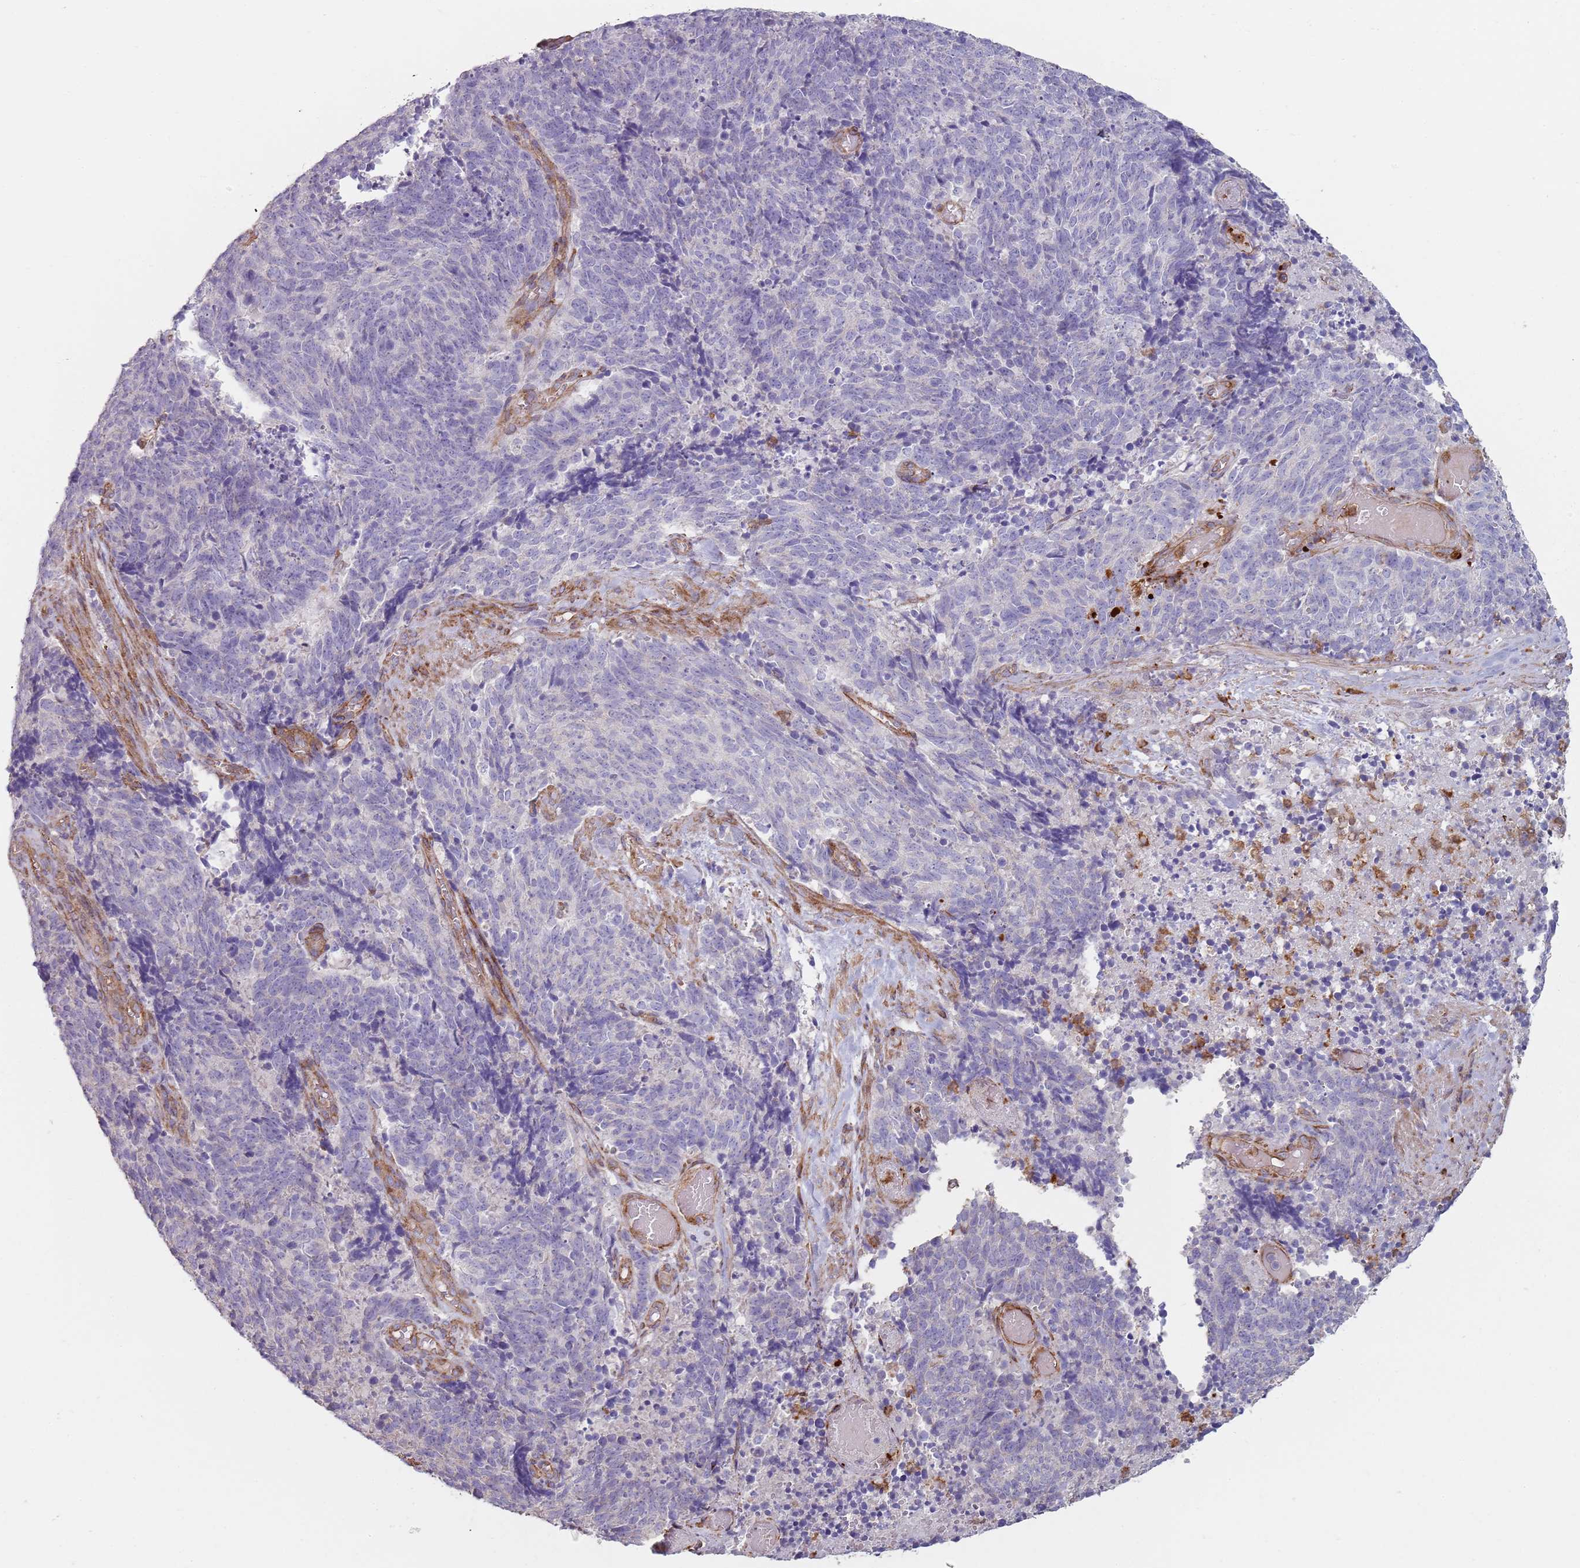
{"staining": {"intensity": "negative", "quantity": "none", "location": "none"}, "tissue": "cervical cancer", "cell_type": "Tumor cells", "image_type": "cancer", "snomed": [{"axis": "morphology", "description": "Squamous cell carcinoma, NOS"}, {"axis": "topography", "description": "Cervix"}], "caption": "IHC of human cervical cancer displays no staining in tumor cells.", "gene": "PHLPP2", "patient": {"sex": "female", "age": 29}}